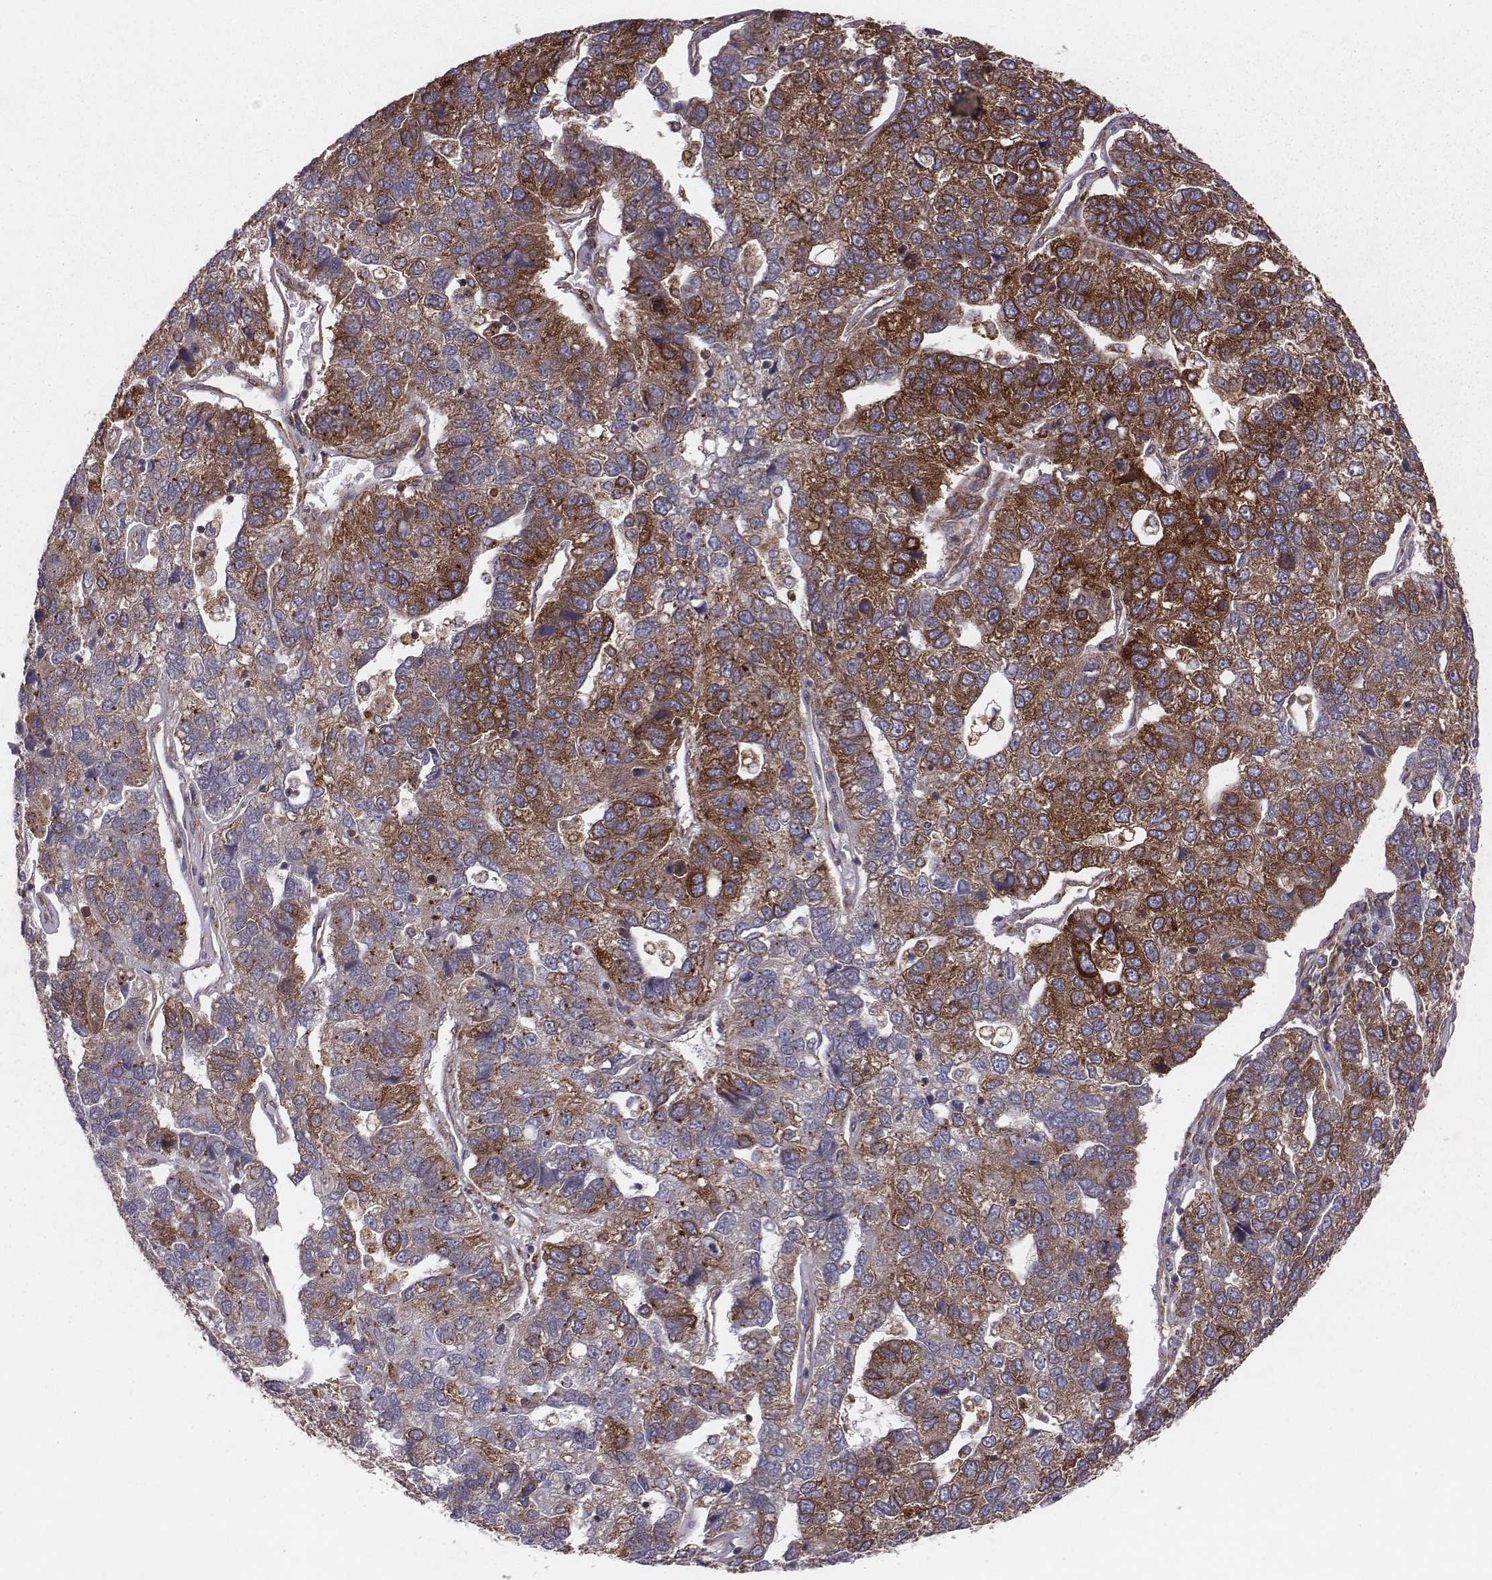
{"staining": {"intensity": "moderate", "quantity": "25%-75%", "location": "cytoplasmic/membranous"}, "tissue": "pancreatic cancer", "cell_type": "Tumor cells", "image_type": "cancer", "snomed": [{"axis": "morphology", "description": "Adenocarcinoma, NOS"}, {"axis": "topography", "description": "Pancreas"}], "caption": "Protein expression by IHC exhibits moderate cytoplasmic/membranous positivity in about 25%-75% of tumor cells in pancreatic adenocarcinoma.", "gene": "TXLNA", "patient": {"sex": "female", "age": 61}}